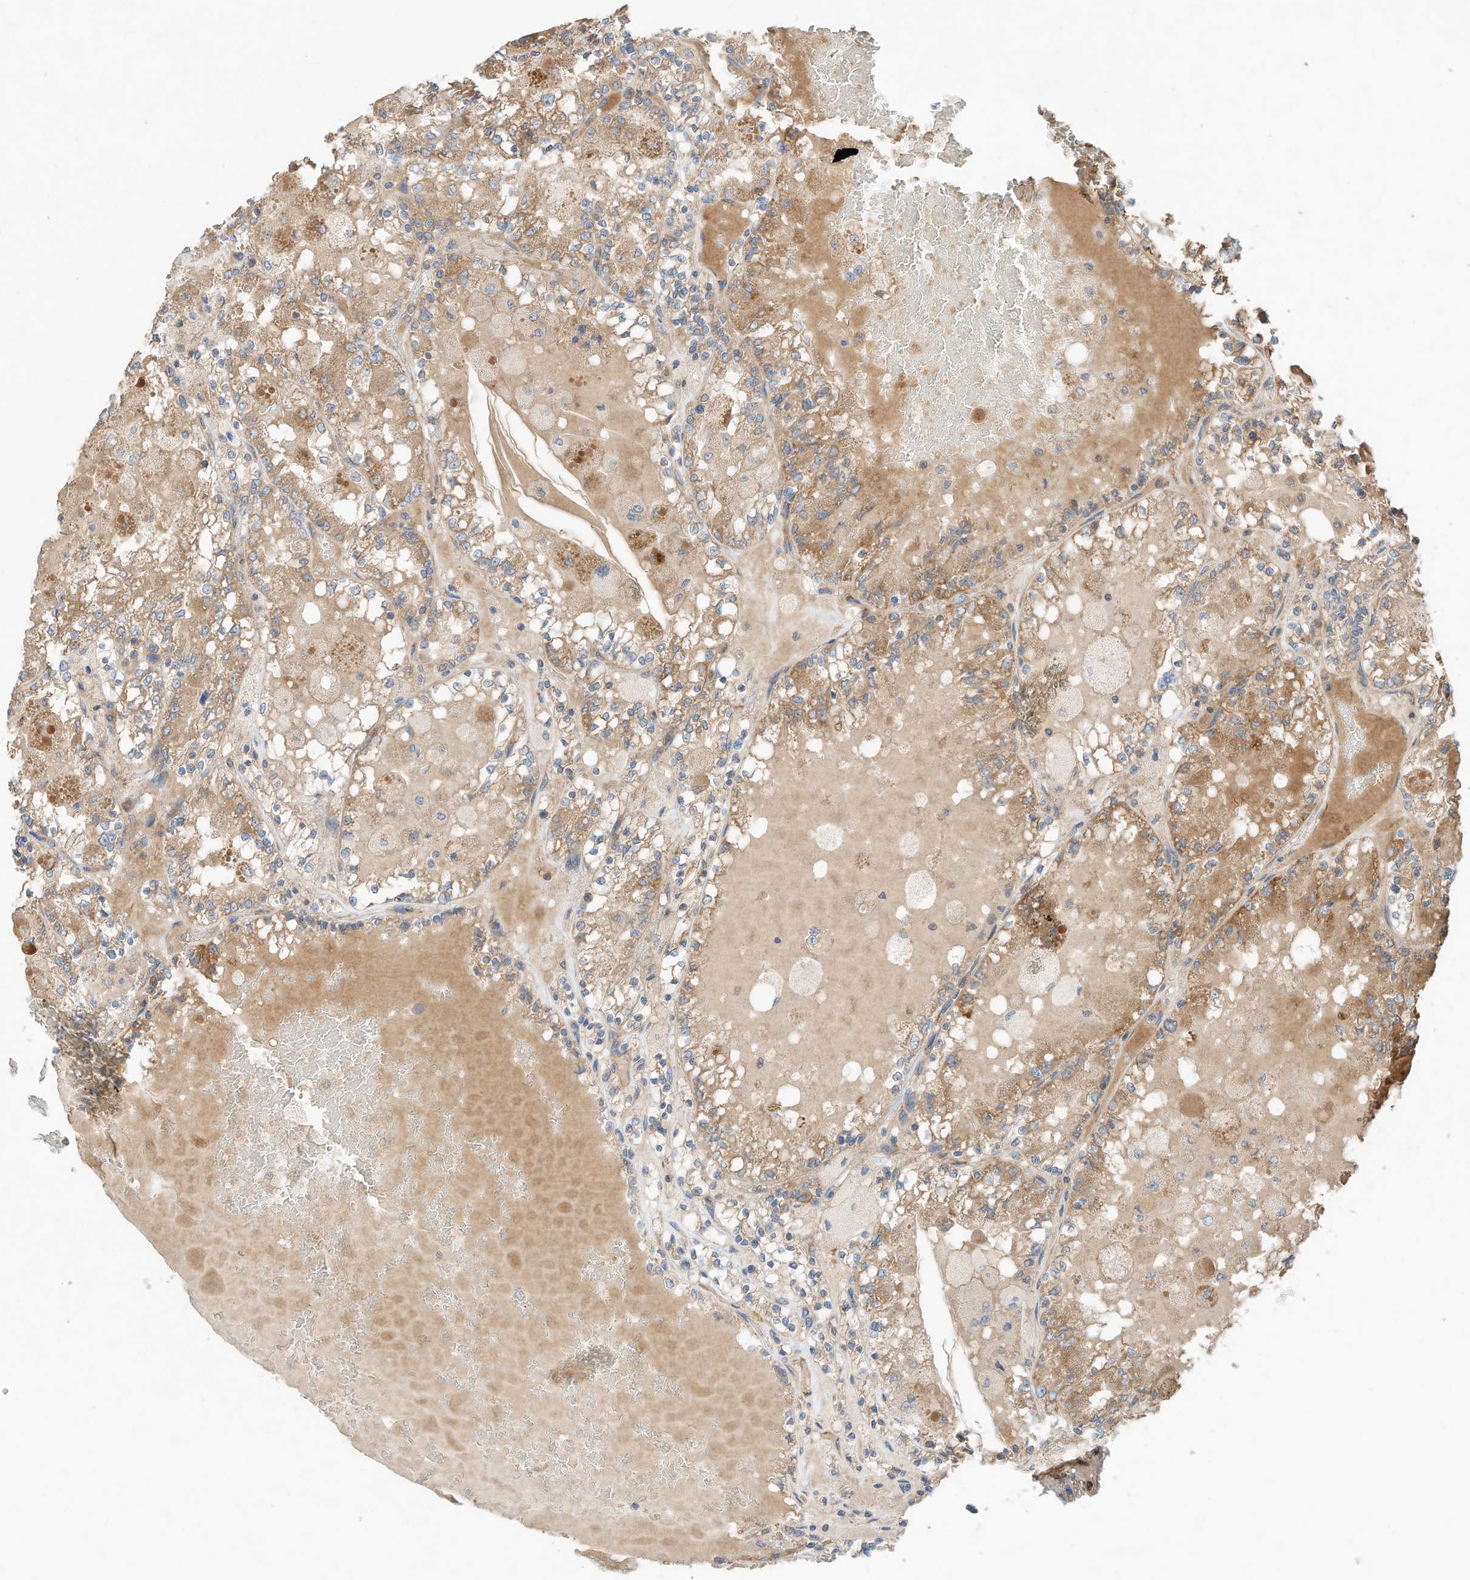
{"staining": {"intensity": "moderate", "quantity": ">75%", "location": "cytoplasmic/membranous"}, "tissue": "renal cancer", "cell_type": "Tumor cells", "image_type": "cancer", "snomed": [{"axis": "morphology", "description": "Adenocarcinoma, NOS"}, {"axis": "topography", "description": "Kidney"}], "caption": "Adenocarcinoma (renal) stained for a protein displays moderate cytoplasmic/membranous positivity in tumor cells. The protein is shown in brown color, while the nuclei are stained blue.", "gene": "CPAMD8", "patient": {"sex": "female", "age": 56}}